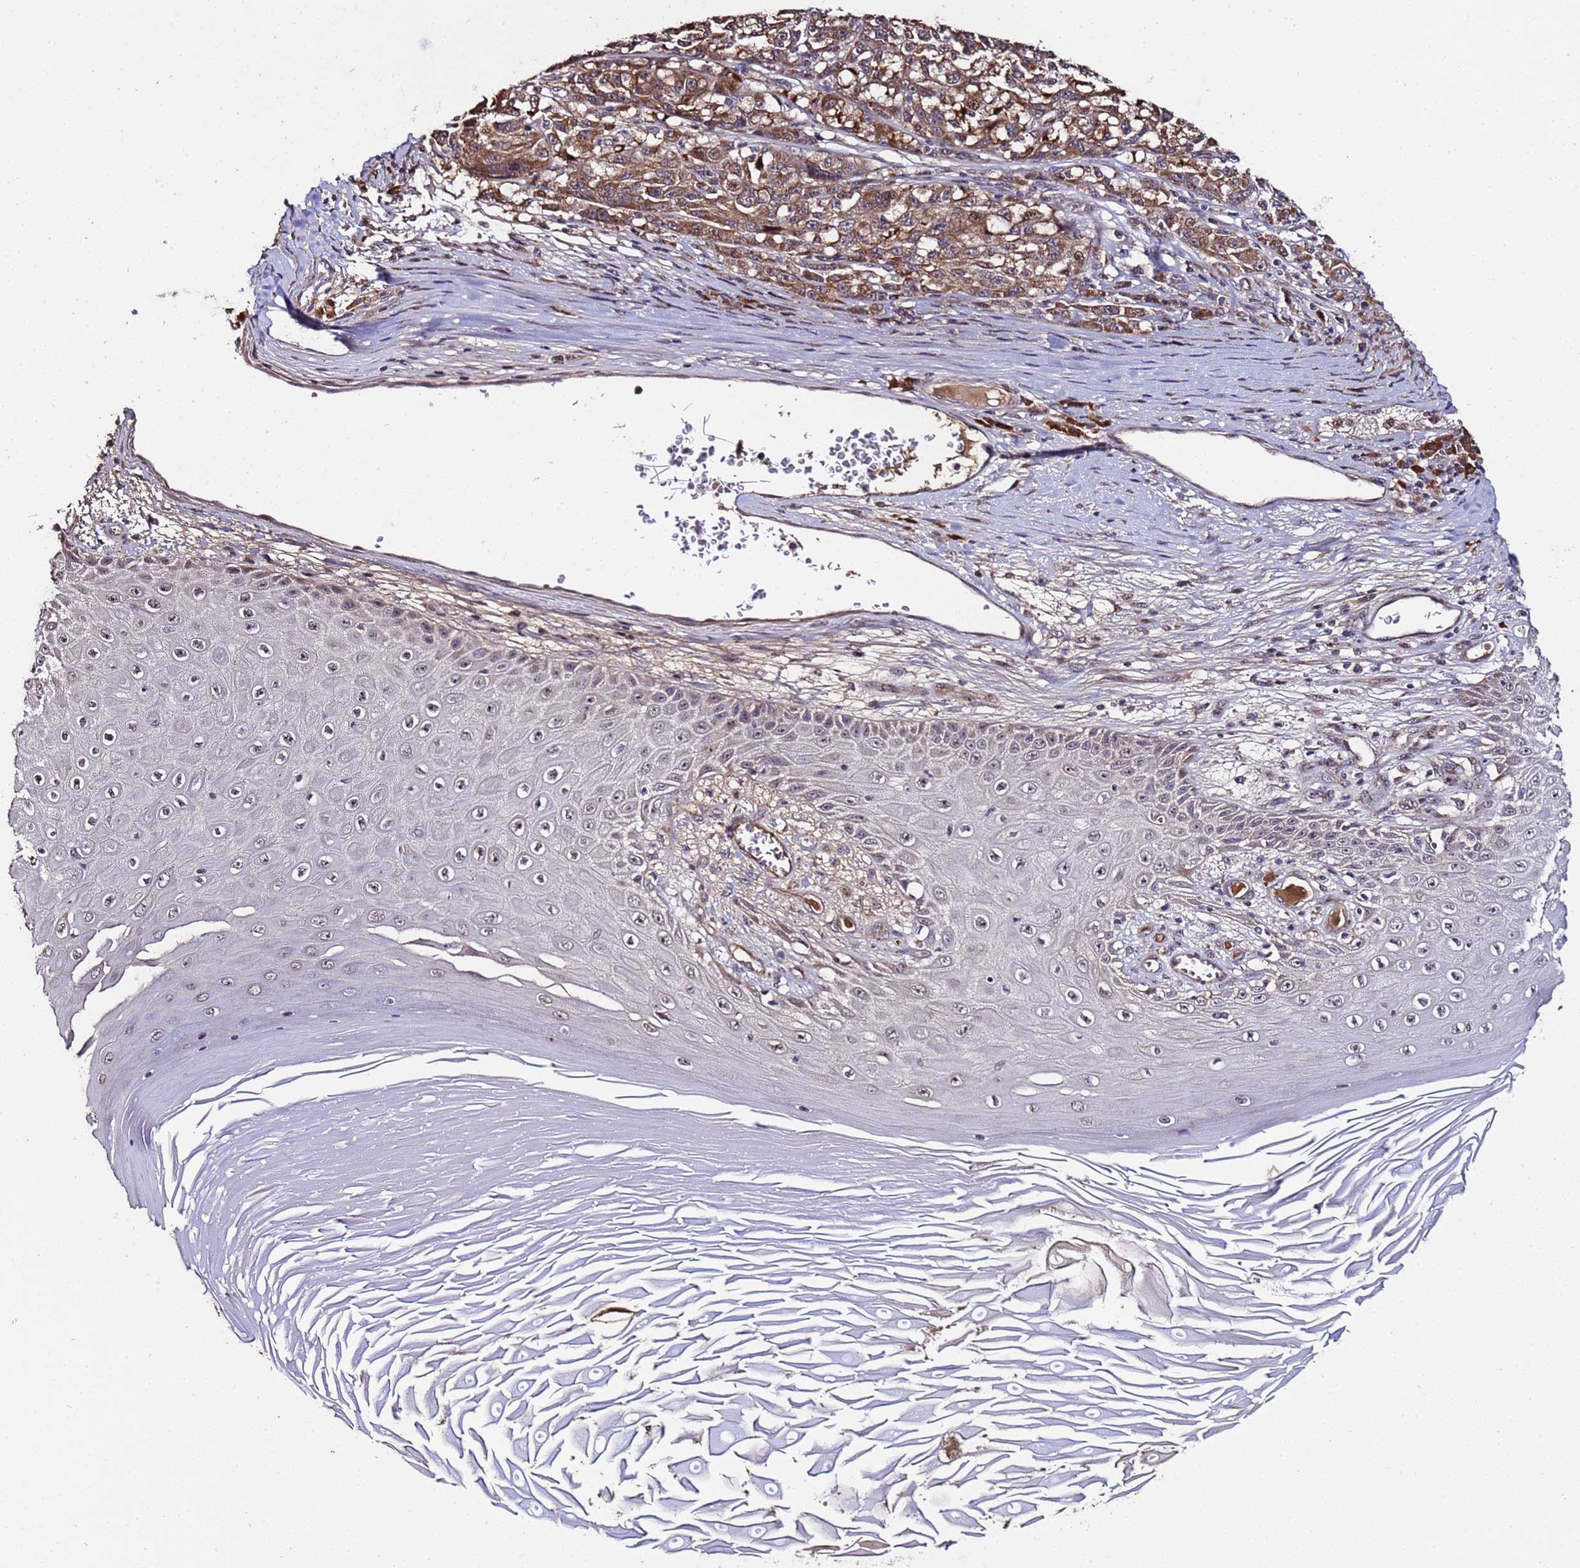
{"staining": {"intensity": "strong", "quantity": ">75%", "location": "cytoplasmic/membranous,nuclear"}, "tissue": "melanoma", "cell_type": "Tumor cells", "image_type": "cancer", "snomed": [{"axis": "morphology", "description": "Malignant melanoma, NOS"}, {"axis": "topography", "description": "Skin"}], "caption": "Malignant melanoma tissue shows strong cytoplasmic/membranous and nuclear positivity in approximately >75% of tumor cells, visualized by immunohistochemistry.", "gene": "WNK4", "patient": {"sex": "male", "age": 53}}